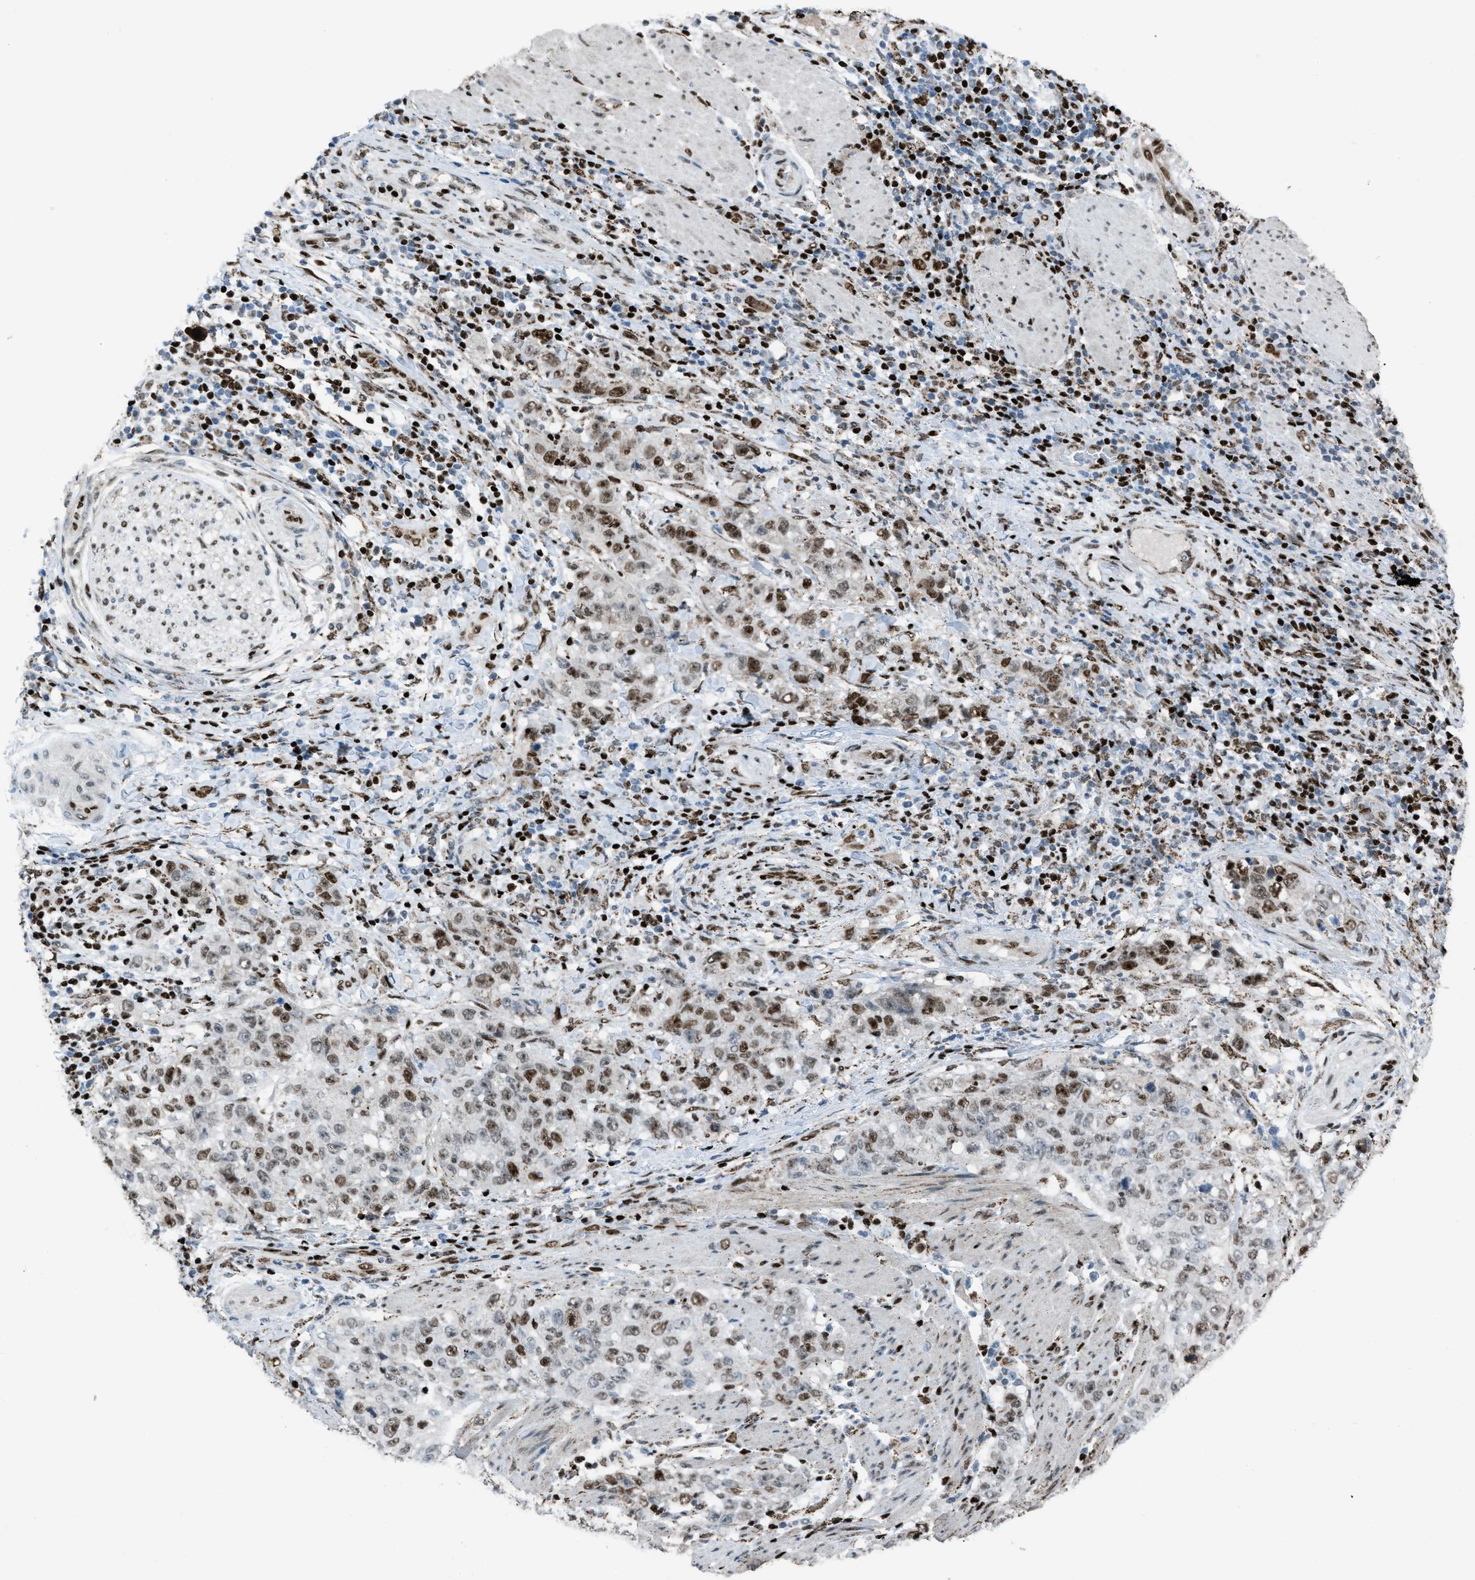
{"staining": {"intensity": "moderate", "quantity": ">75%", "location": "nuclear"}, "tissue": "stomach cancer", "cell_type": "Tumor cells", "image_type": "cancer", "snomed": [{"axis": "morphology", "description": "Adenocarcinoma, NOS"}, {"axis": "topography", "description": "Stomach"}], "caption": "This histopathology image displays immunohistochemistry (IHC) staining of human stomach adenocarcinoma, with medium moderate nuclear expression in about >75% of tumor cells.", "gene": "SLFN5", "patient": {"sex": "male", "age": 48}}